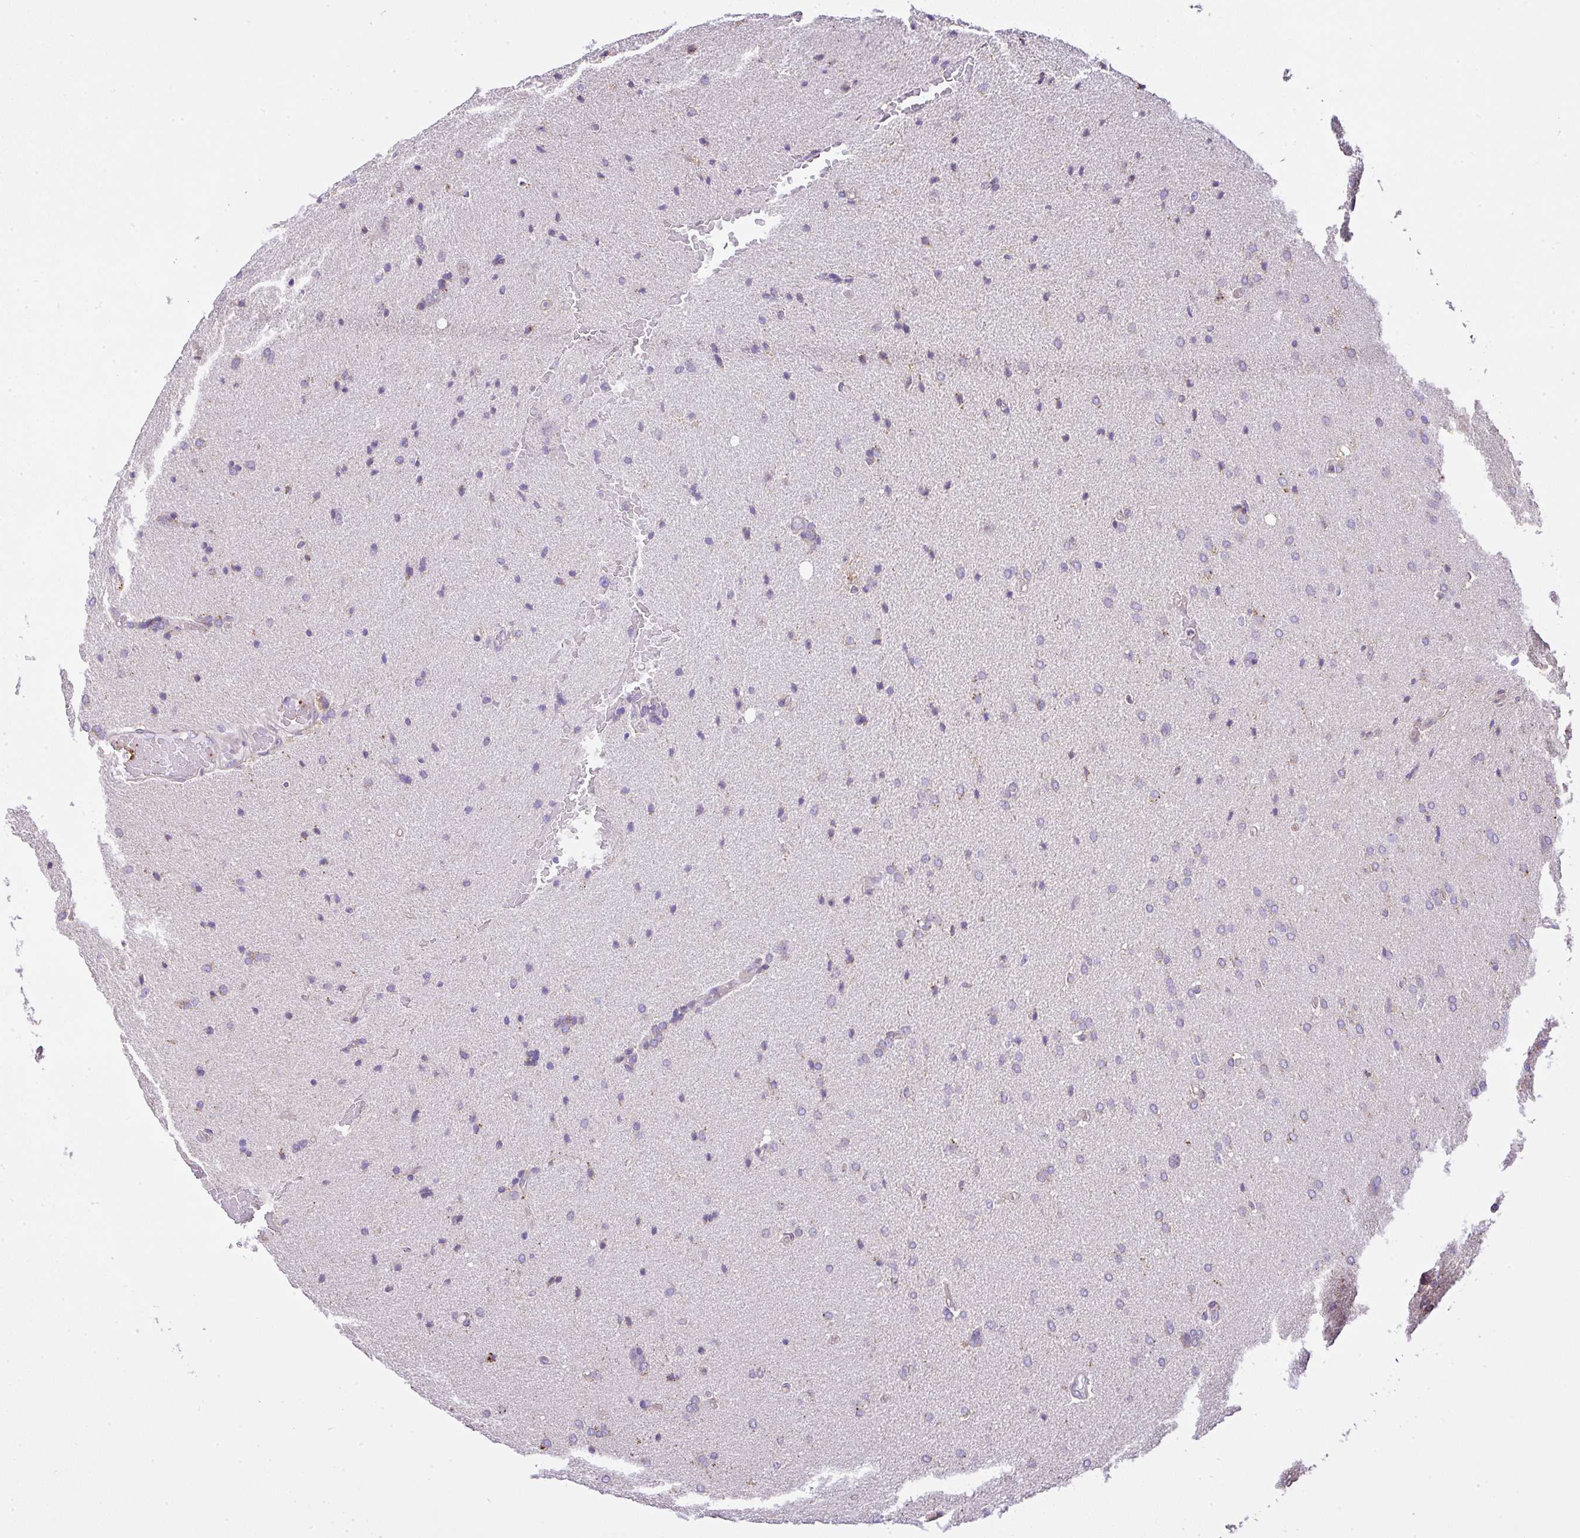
{"staining": {"intensity": "negative", "quantity": "none", "location": "none"}, "tissue": "glioma", "cell_type": "Tumor cells", "image_type": "cancer", "snomed": [{"axis": "morphology", "description": "Glioma, malignant, High grade"}, {"axis": "topography", "description": "Brain"}], "caption": "Micrograph shows no protein staining in tumor cells of glioma tissue.", "gene": "CCDC142", "patient": {"sex": "male", "age": 56}}